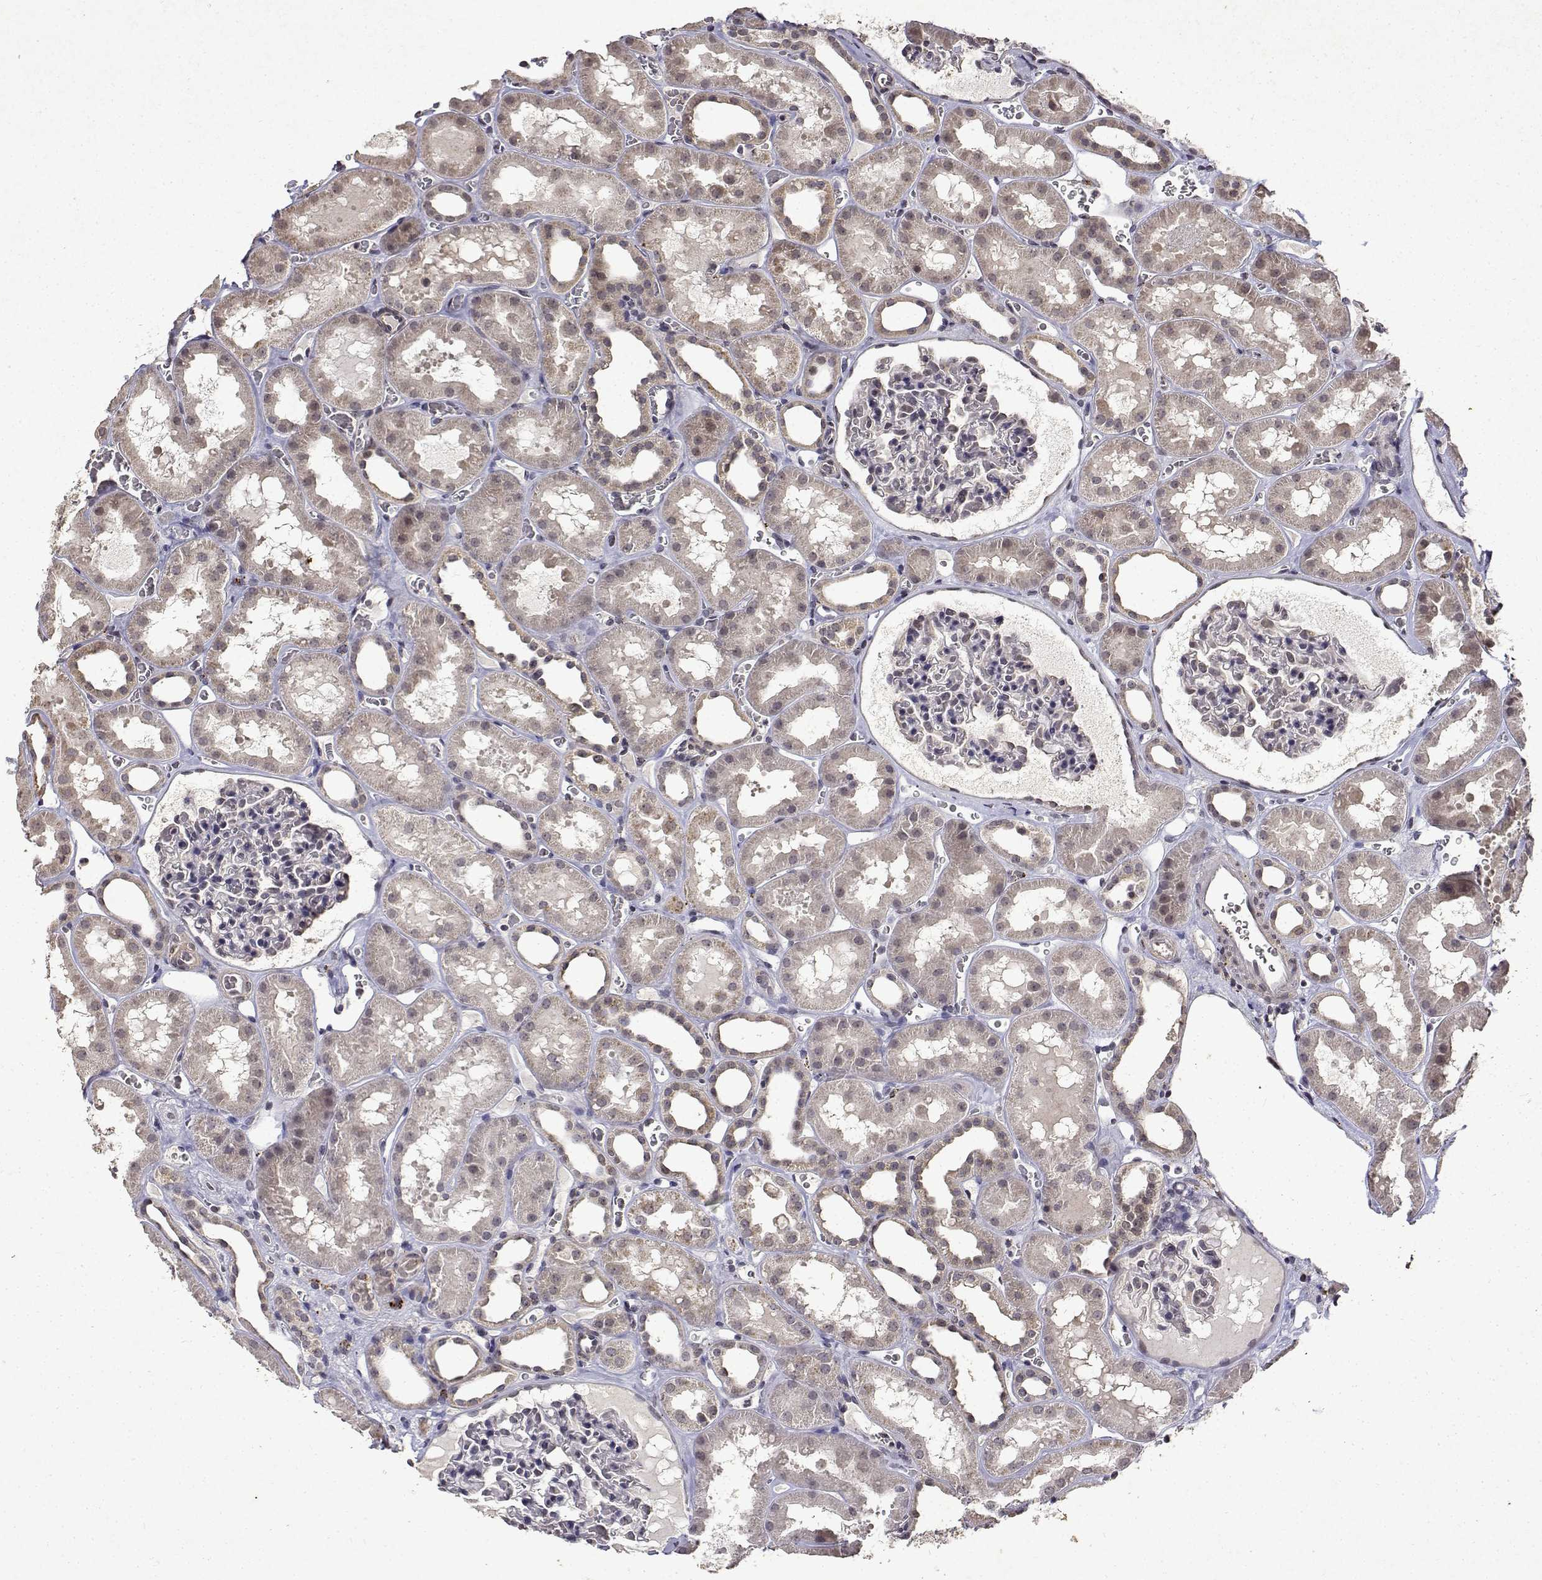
{"staining": {"intensity": "negative", "quantity": "none", "location": "none"}, "tissue": "kidney", "cell_type": "Cells in glomeruli", "image_type": "normal", "snomed": [{"axis": "morphology", "description": "Normal tissue, NOS"}, {"axis": "topography", "description": "Kidney"}], "caption": "Cells in glomeruli are negative for protein expression in benign human kidney. (DAB immunohistochemistry (IHC) with hematoxylin counter stain).", "gene": "BDNF", "patient": {"sex": "female", "age": 41}}